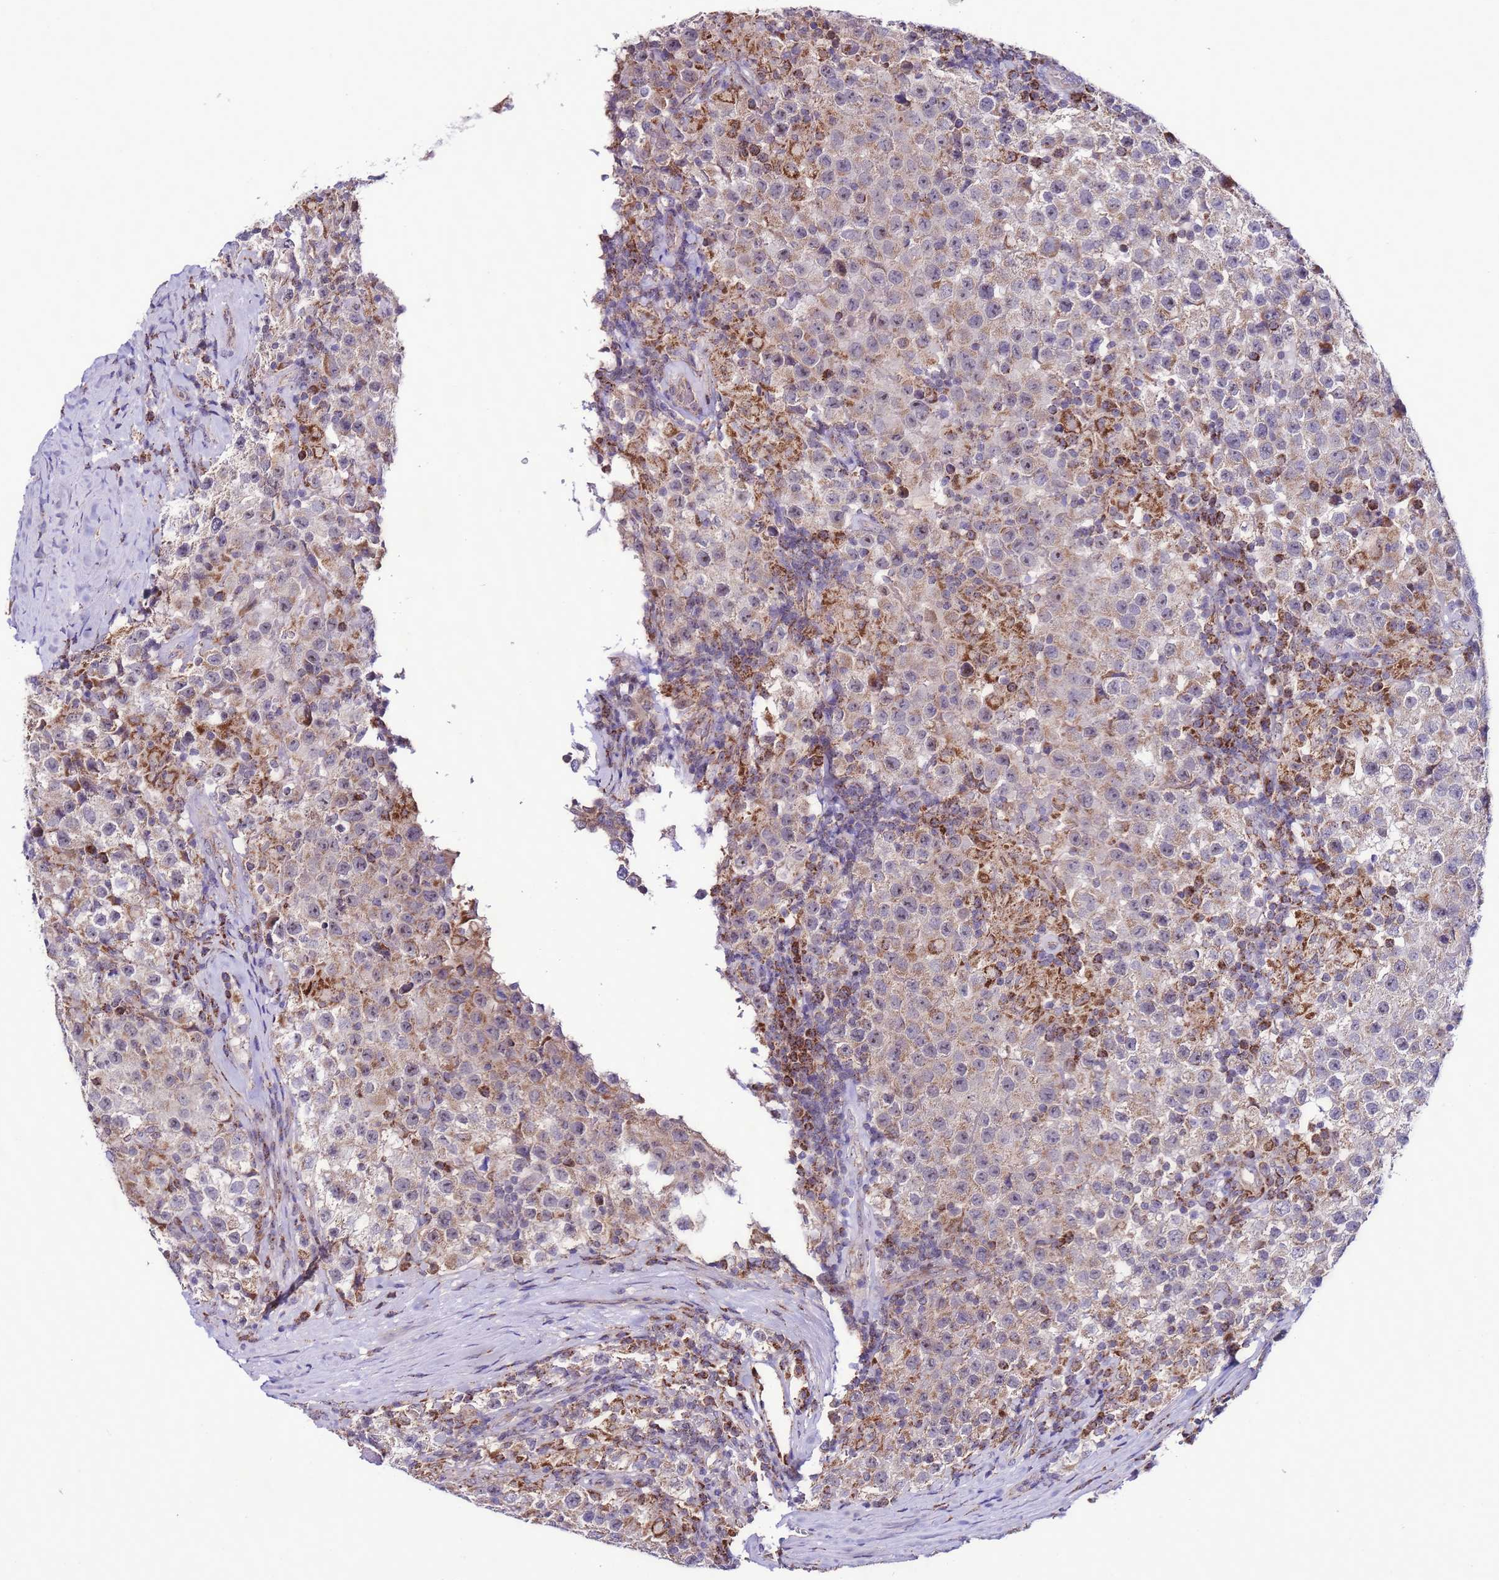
{"staining": {"intensity": "weak", "quantity": "25%-75%", "location": "cytoplasmic/membranous"}, "tissue": "testis cancer", "cell_type": "Tumor cells", "image_type": "cancer", "snomed": [{"axis": "morphology", "description": "Seminoma, NOS"}, {"axis": "morphology", "description": "Carcinoma, Embryonal, NOS"}, {"axis": "topography", "description": "Testis"}], "caption": "This is an image of immunohistochemistry (IHC) staining of embryonal carcinoma (testis), which shows weak positivity in the cytoplasmic/membranous of tumor cells.", "gene": "UEVLD", "patient": {"sex": "male", "age": 41}}